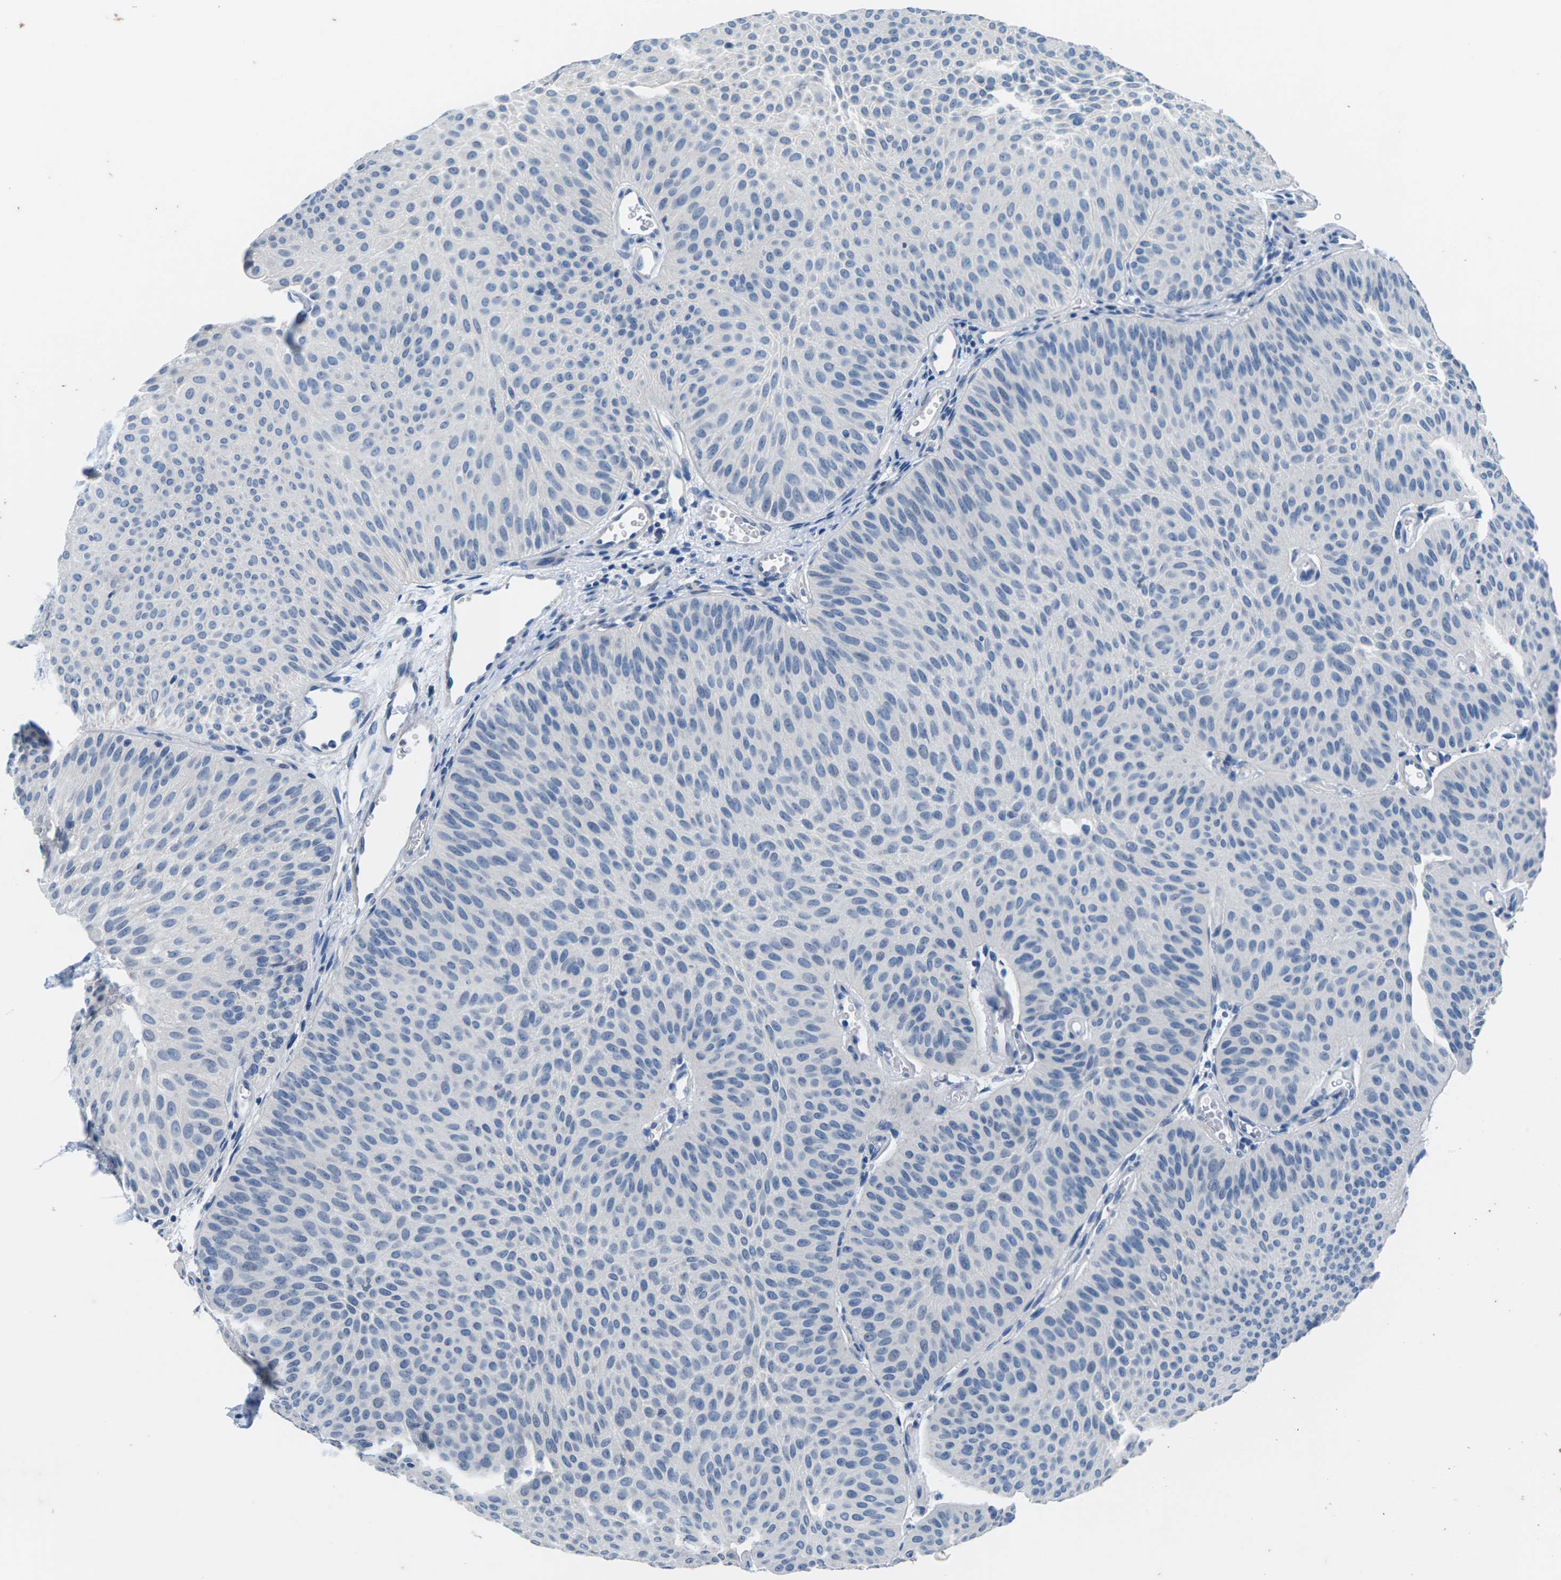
{"staining": {"intensity": "negative", "quantity": "none", "location": "none"}, "tissue": "urothelial cancer", "cell_type": "Tumor cells", "image_type": "cancer", "snomed": [{"axis": "morphology", "description": "Urothelial carcinoma, Low grade"}, {"axis": "topography", "description": "Urinary bladder"}], "caption": "The photomicrograph reveals no significant expression in tumor cells of urothelial cancer. (Brightfield microscopy of DAB immunohistochemistry (IHC) at high magnification).", "gene": "UMOD", "patient": {"sex": "female", "age": 60}}